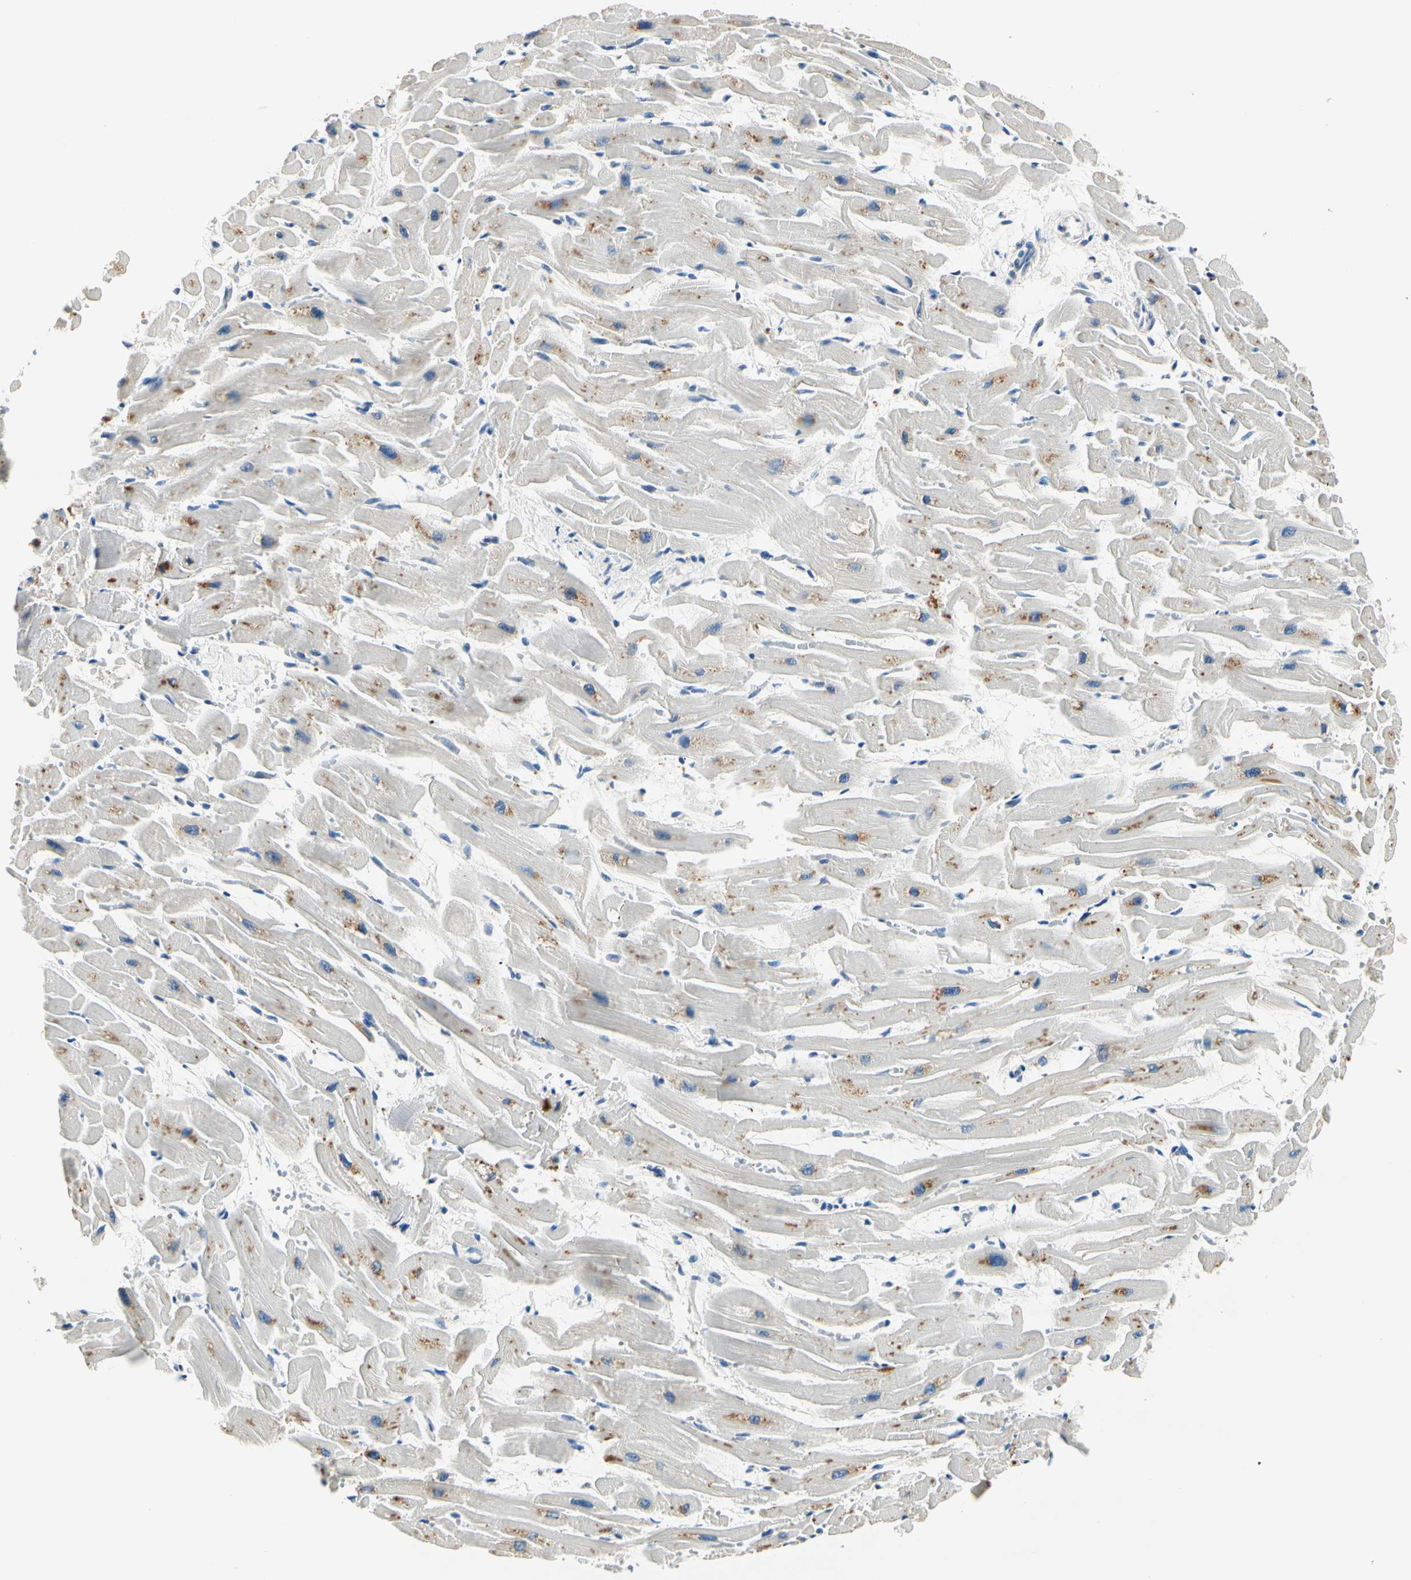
{"staining": {"intensity": "moderate", "quantity": "<25%", "location": "cytoplasmic/membranous"}, "tissue": "heart muscle", "cell_type": "Cardiomyocytes", "image_type": "normal", "snomed": [{"axis": "morphology", "description": "Normal tissue, NOS"}, {"axis": "topography", "description": "Heart"}], "caption": "About <25% of cardiomyocytes in benign heart muscle demonstrate moderate cytoplasmic/membranous protein staining as visualized by brown immunohistochemical staining.", "gene": "TGFBR3", "patient": {"sex": "female", "age": 19}}